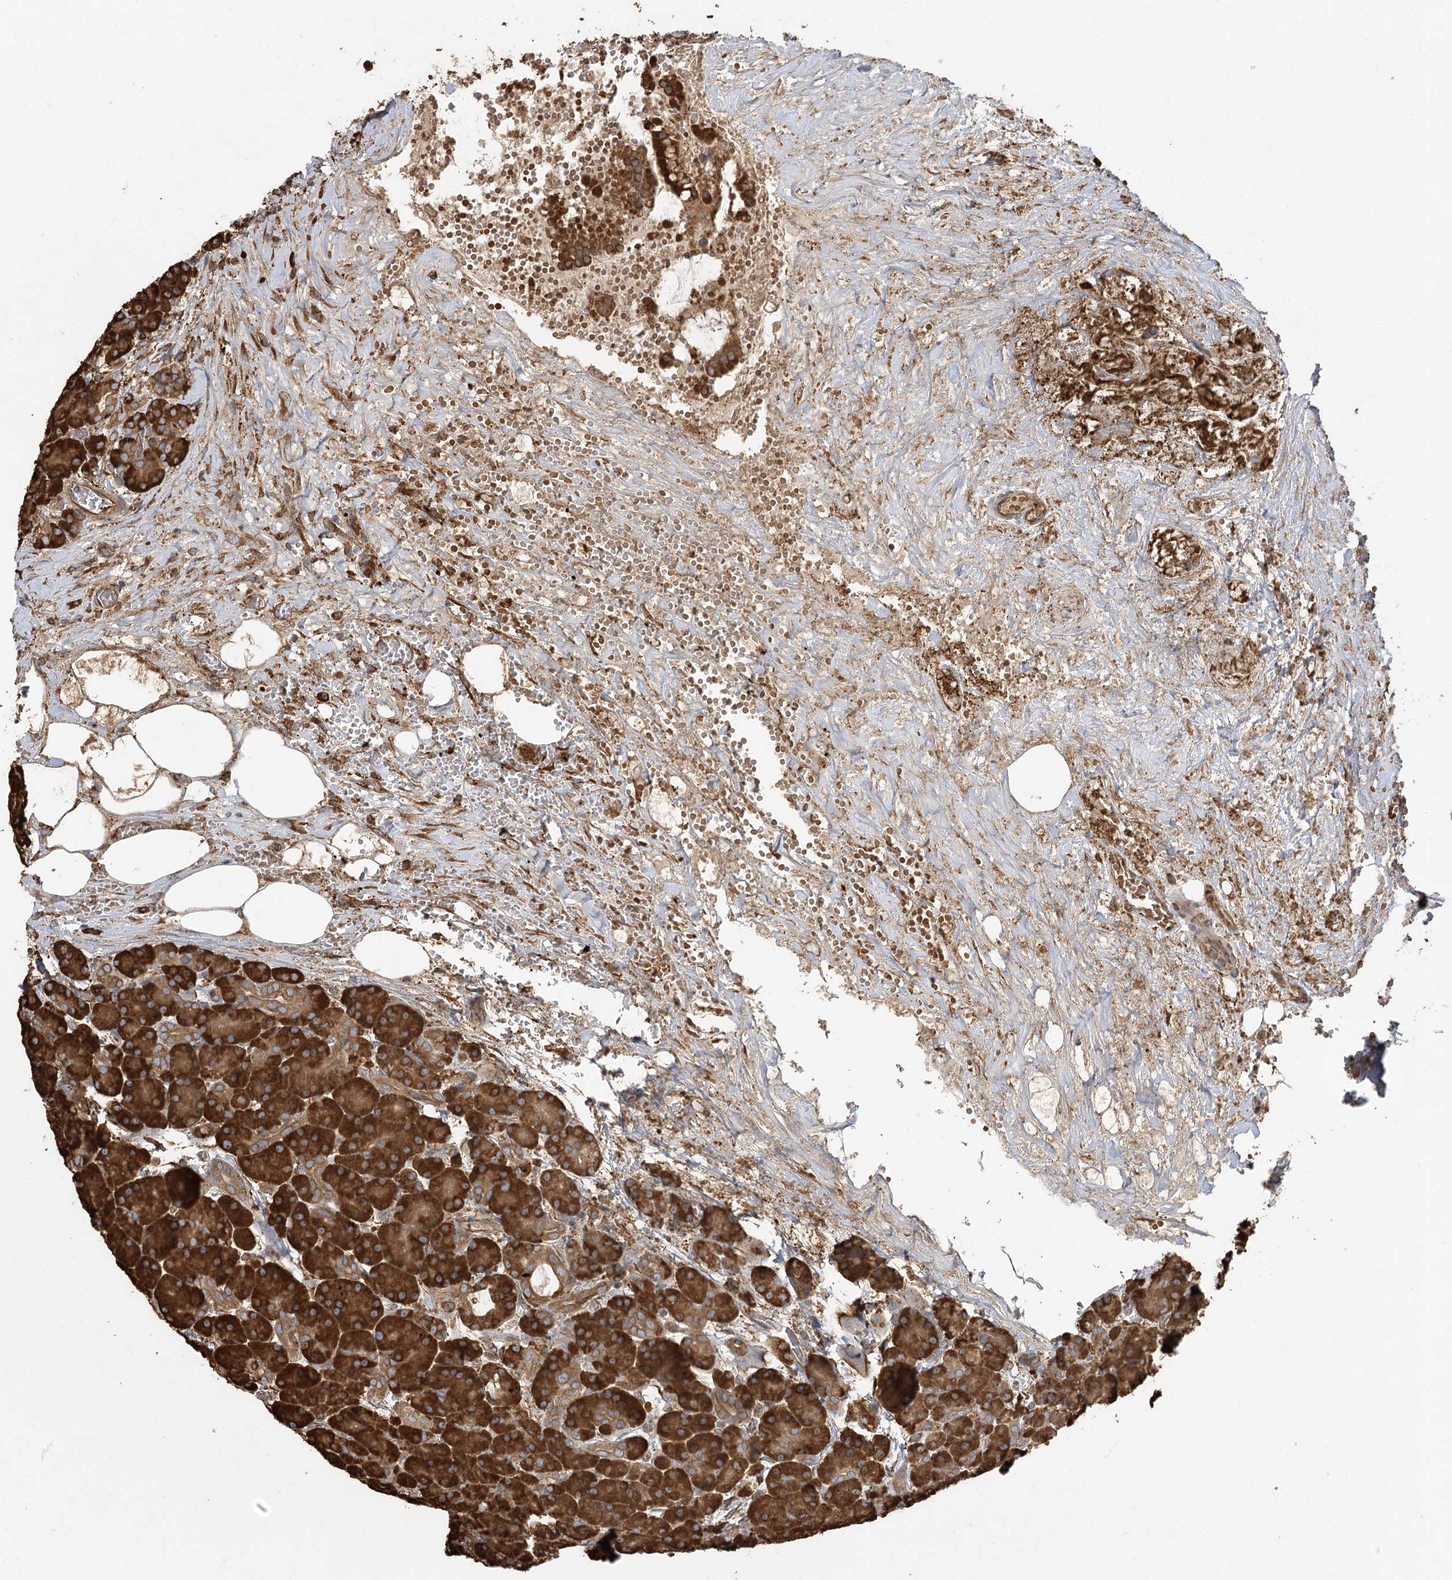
{"staining": {"intensity": "strong", "quantity": ">75%", "location": "cytoplasmic/membranous"}, "tissue": "pancreas", "cell_type": "Exocrine glandular cells", "image_type": "normal", "snomed": [{"axis": "morphology", "description": "Normal tissue, NOS"}, {"axis": "topography", "description": "Pancreas"}], "caption": "A histopathology image of human pancreas stained for a protein reveals strong cytoplasmic/membranous brown staining in exocrine glandular cells. (brown staining indicates protein expression, while blue staining denotes nuclei).", "gene": "ACAP2", "patient": {"sex": "male", "age": 63}}